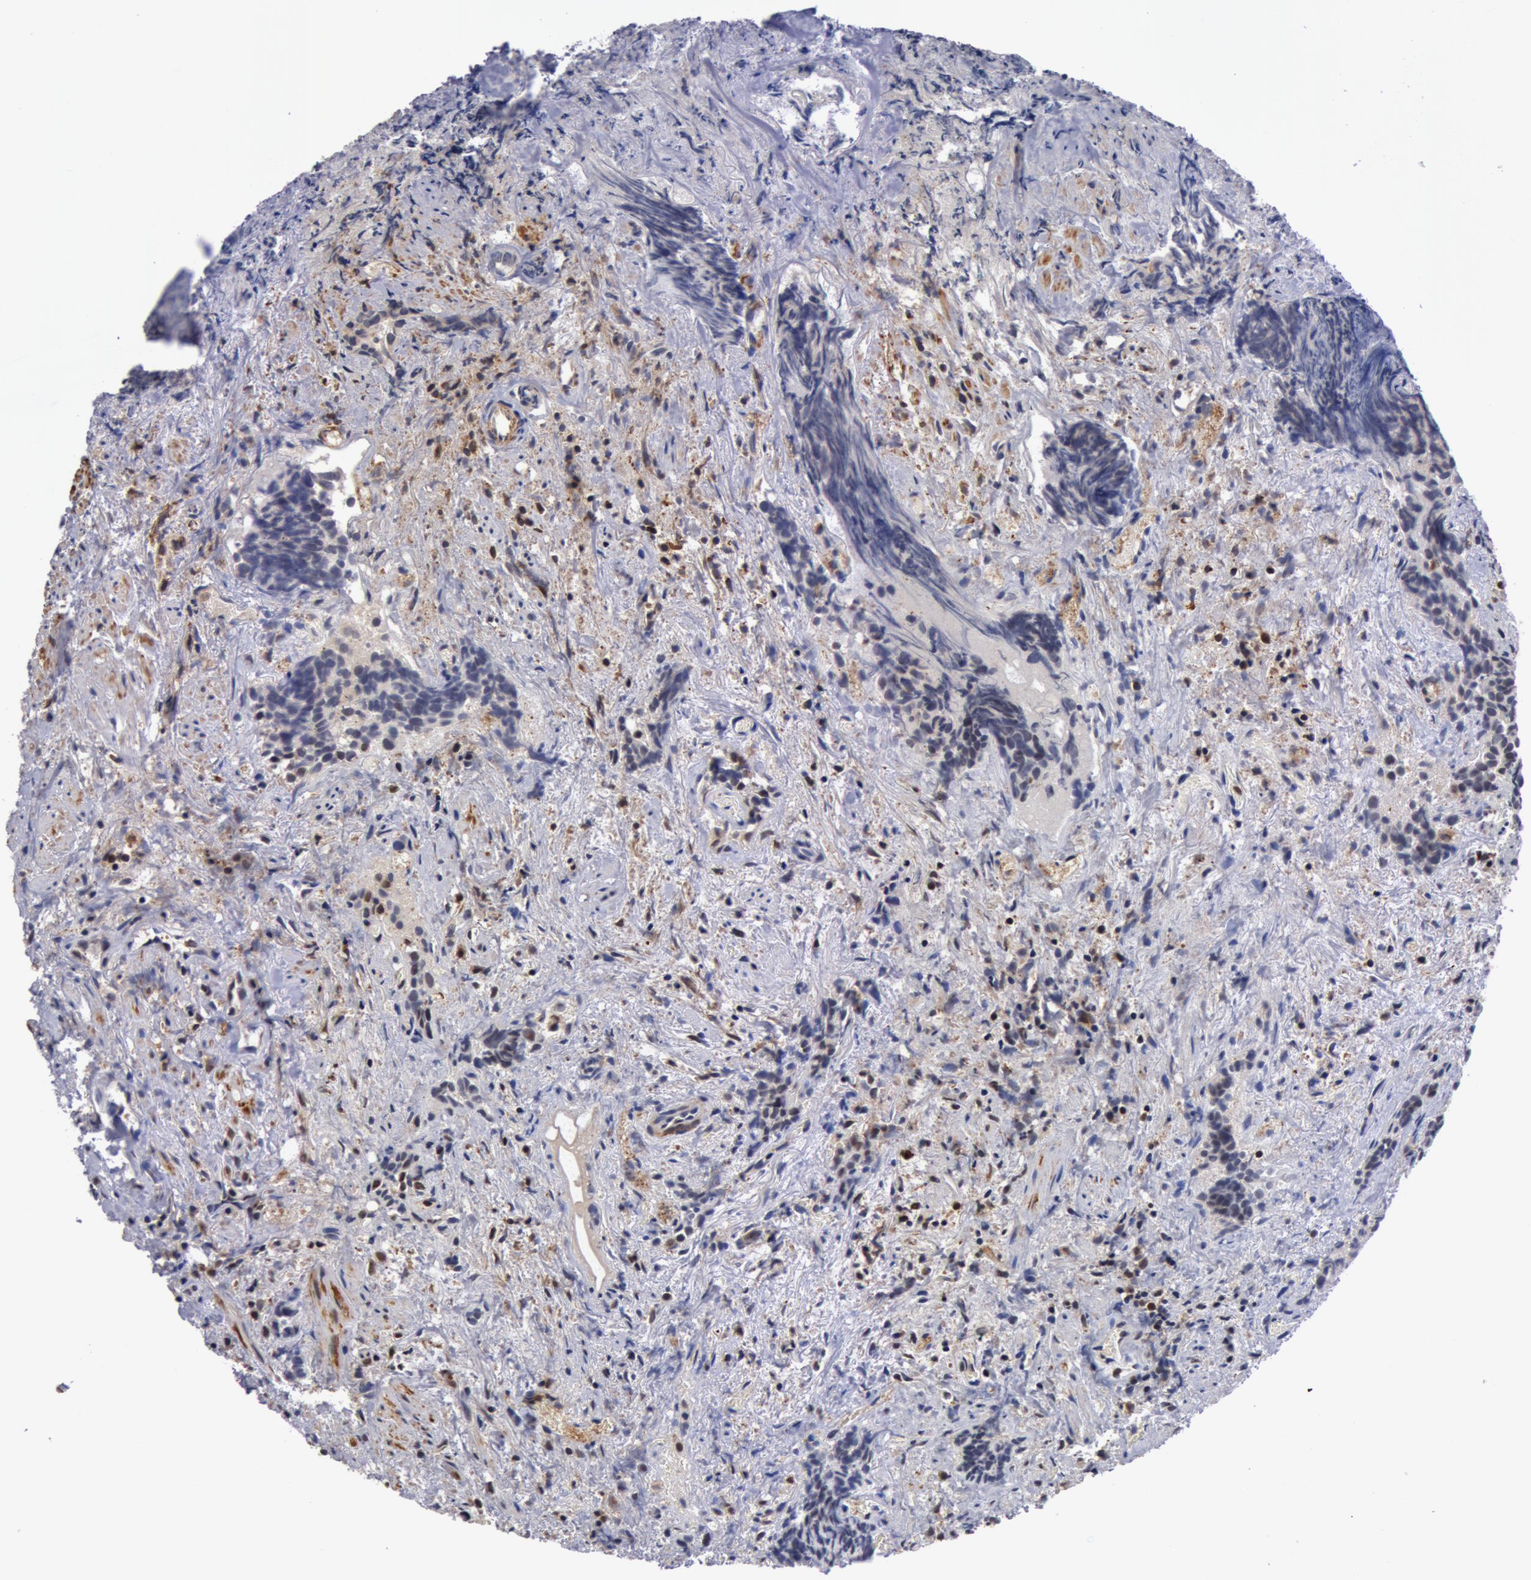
{"staining": {"intensity": "negative", "quantity": "none", "location": "none"}, "tissue": "urothelial cancer", "cell_type": "Tumor cells", "image_type": "cancer", "snomed": [{"axis": "morphology", "description": "Urothelial carcinoma, High grade"}, {"axis": "topography", "description": "Urinary bladder"}], "caption": "This is an immunohistochemistry (IHC) photomicrograph of human urothelial cancer. There is no staining in tumor cells.", "gene": "ZNF350", "patient": {"sex": "female", "age": 78}}